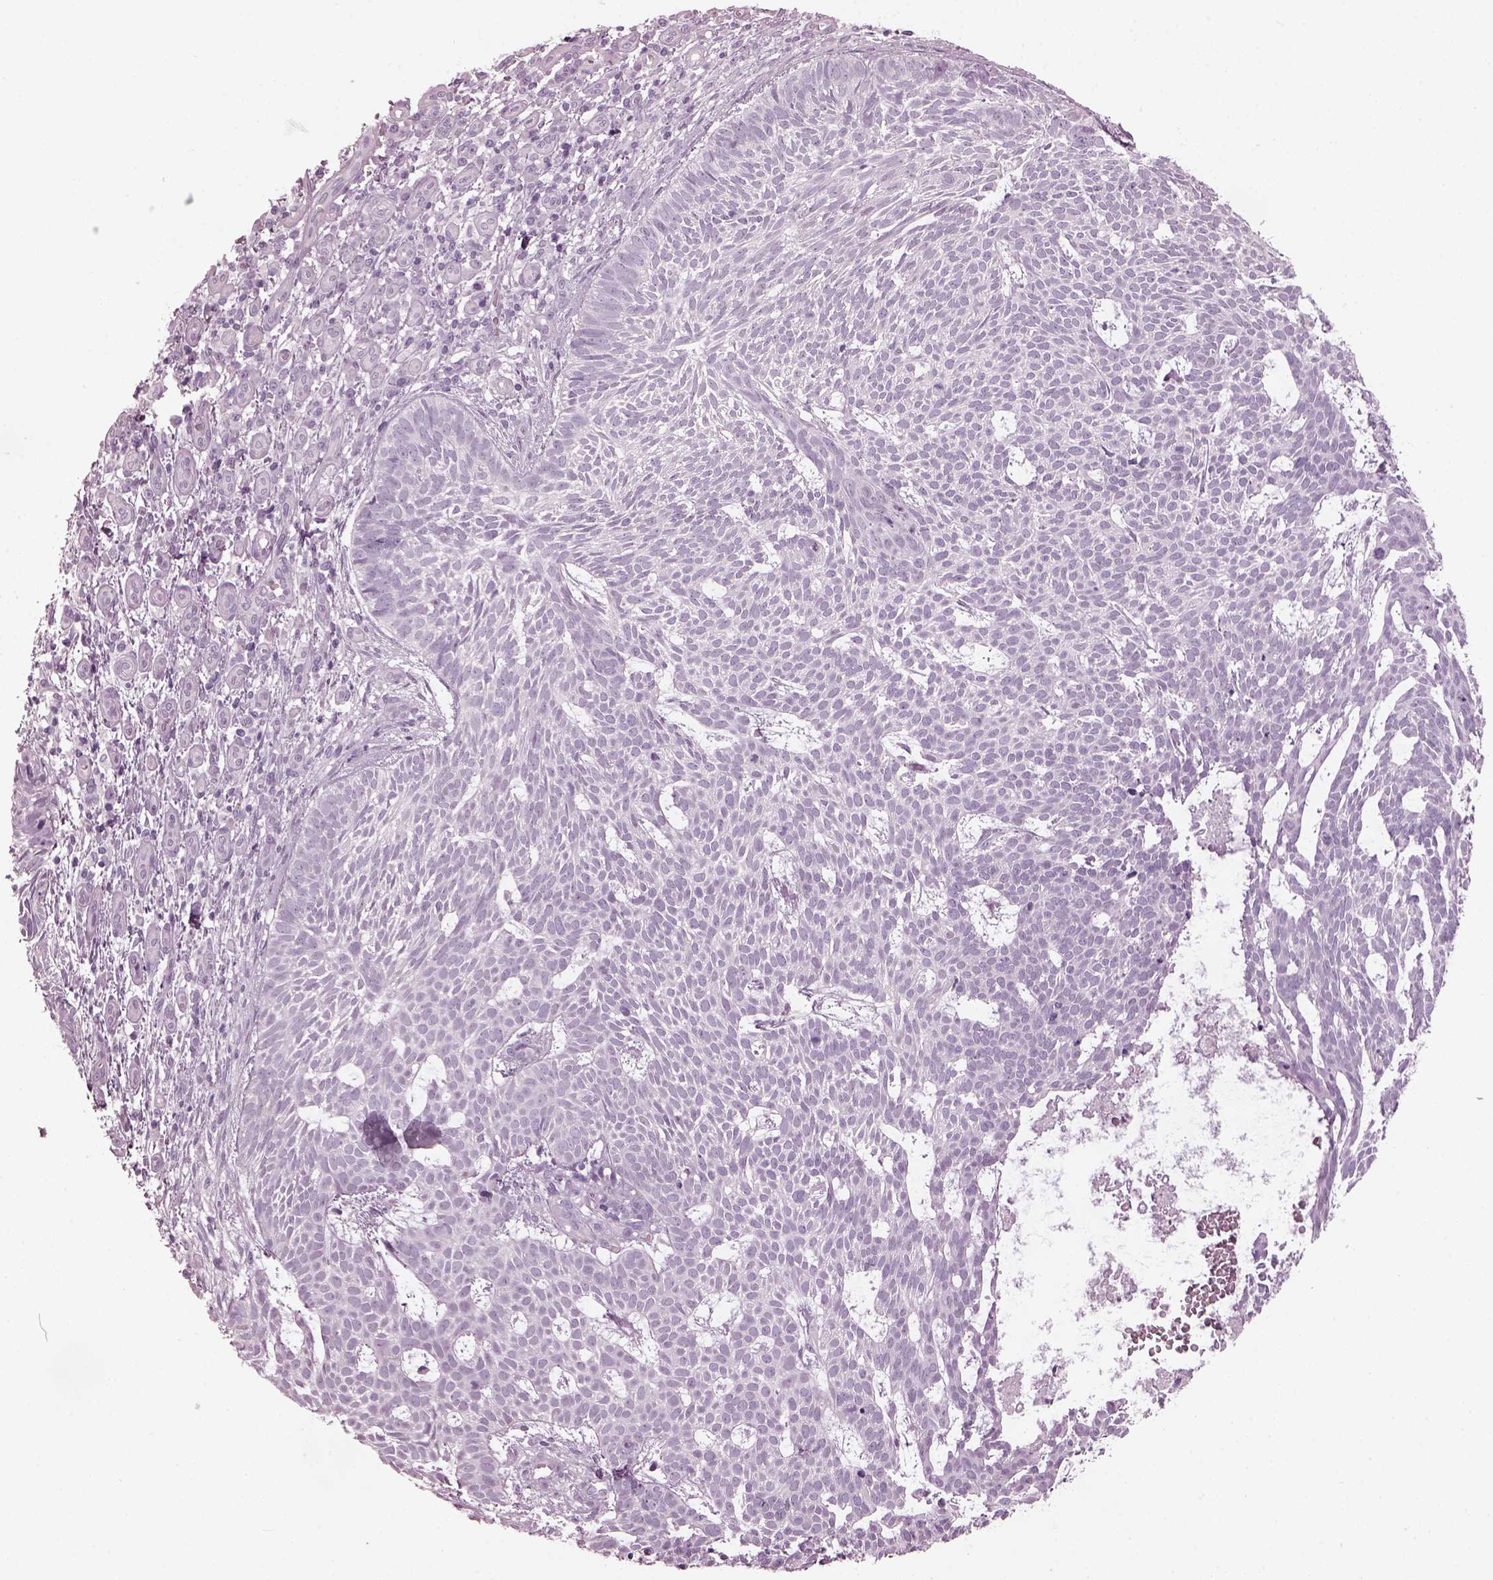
{"staining": {"intensity": "negative", "quantity": "none", "location": "none"}, "tissue": "skin cancer", "cell_type": "Tumor cells", "image_type": "cancer", "snomed": [{"axis": "morphology", "description": "Basal cell carcinoma"}, {"axis": "topography", "description": "Skin"}], "caption": "DAB immunohistochemical staining of human skin basal cell carcinoma exhibits no significant staining in tumor cells. (Stains: DAB IHC with hematoxylin counter stain, Microscopy: brightfield microscopy at high magnification).", "gene": "PDC", "patient": {"sex": "male", "age": 59}}